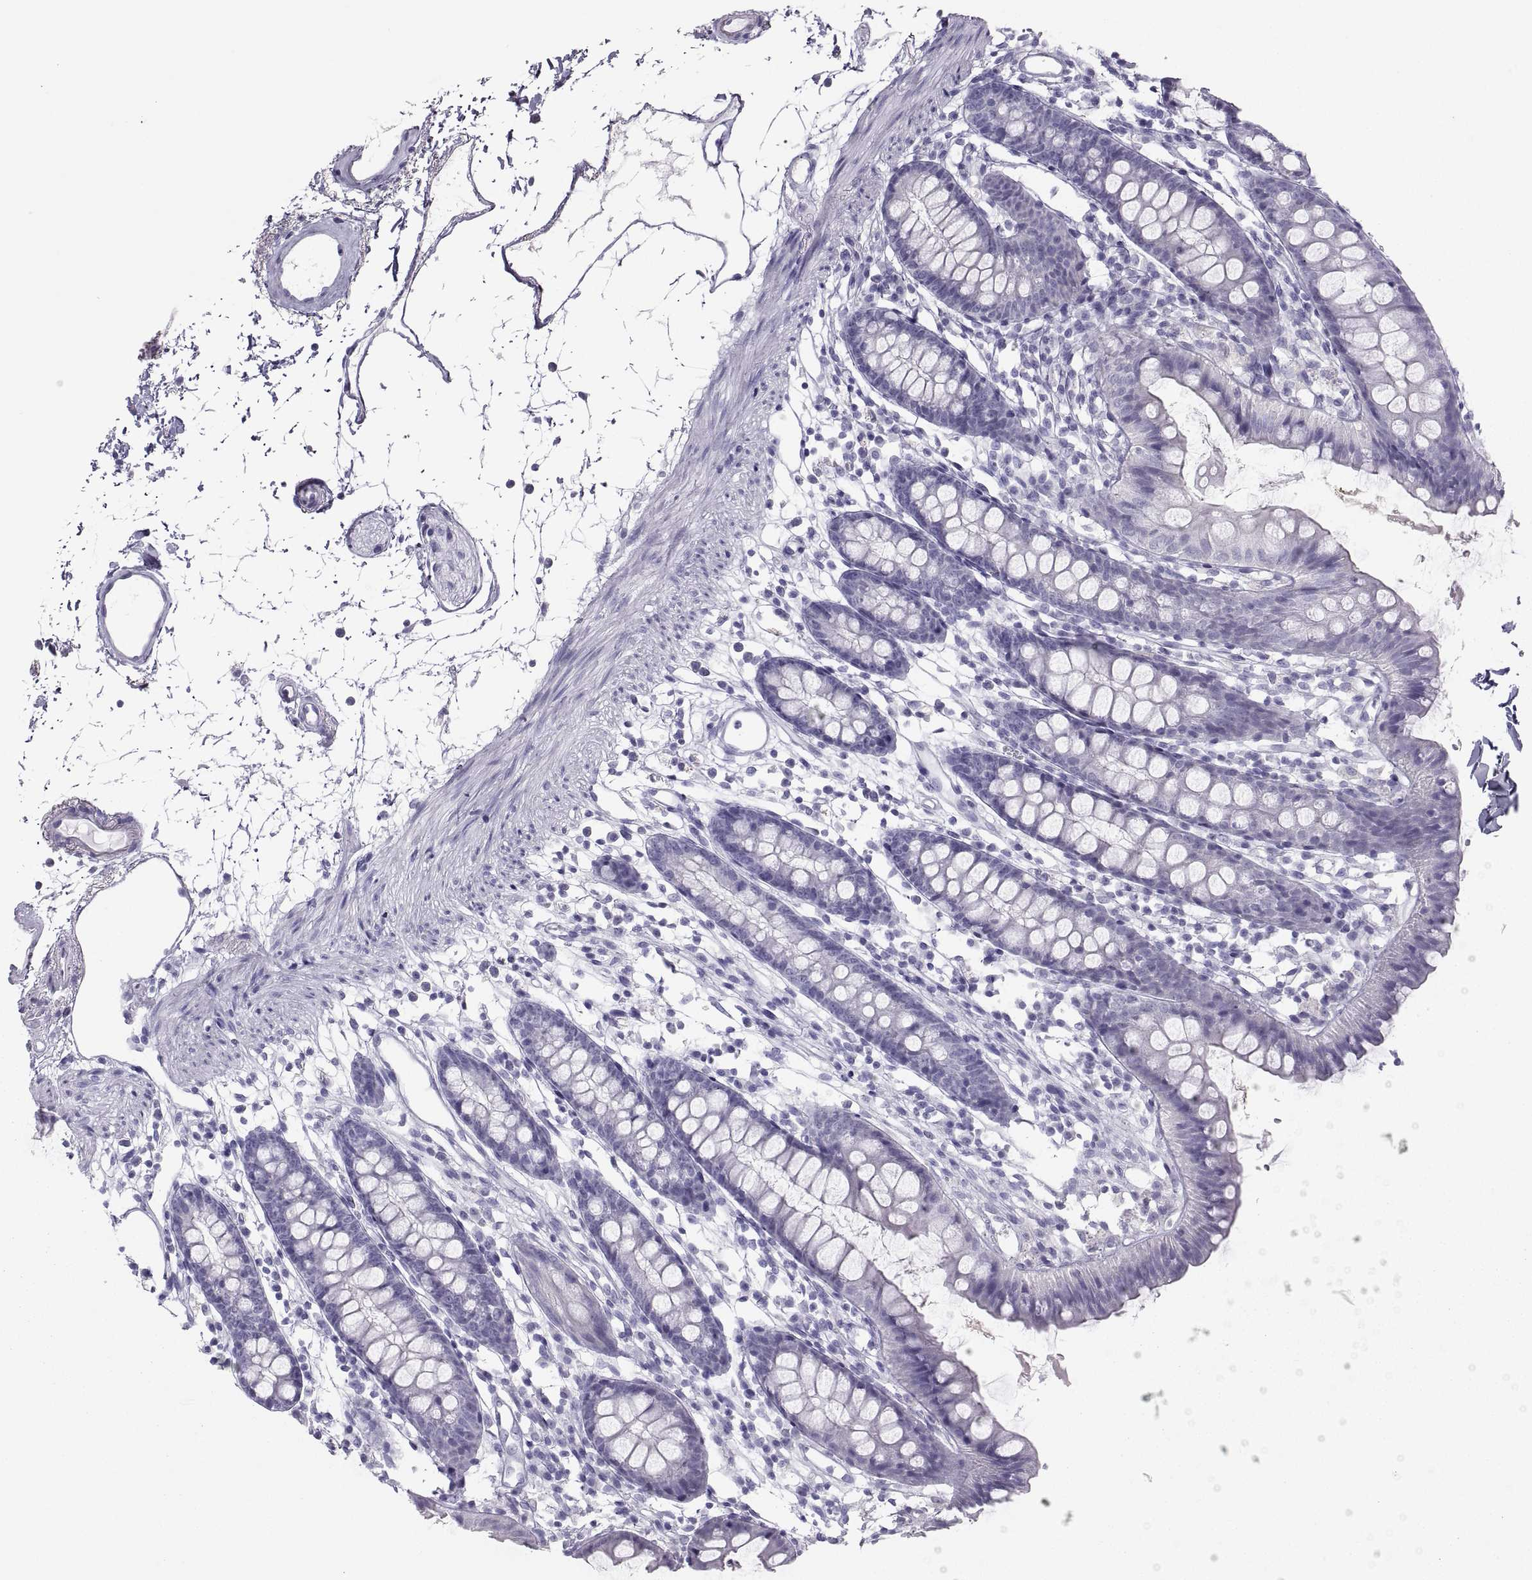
{"staining": {"intensity": "negative", "quantity": "none", "location": "none"}, "tissue": "colon", "cell_type": "Endothelial cells", "image_type": "normal", "snomed": [{"axis": "morphology", "description": "Normal tissue, NOS"}, {"axis": "topography", "description": "Colon"}], "caption": "High magnification brightfield microscopy of unremarkable colon stained with DAB (3,3'-diaminobenzidine) (brown) and counterstained with hematoxylin (blue): endothelial cells show no significant staining. (IHC, brightfield microscopy, high magnification).", "gene": "SEMG1", "patient": {"sex": "female", "age": 84}}